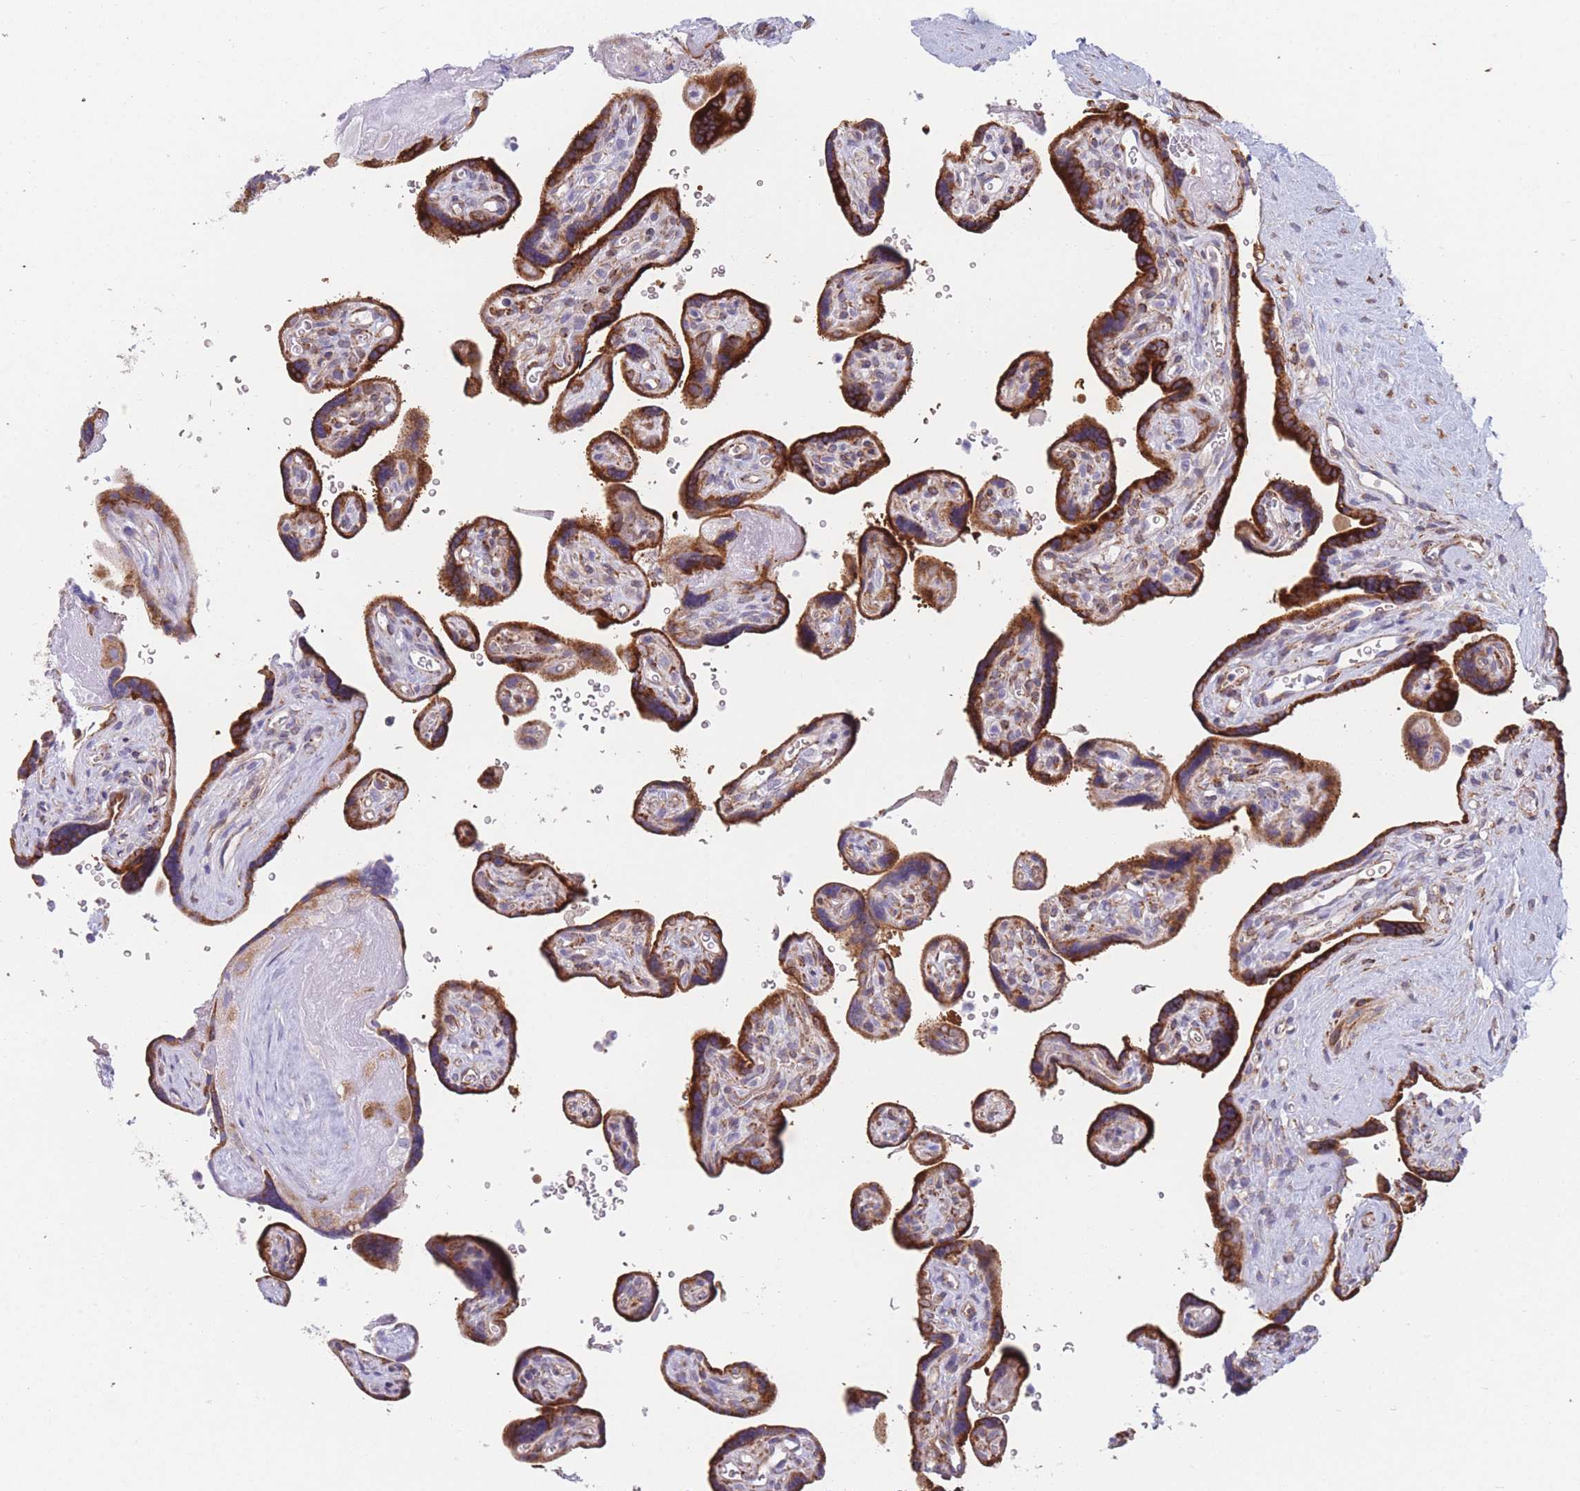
{"staining": {"intensity": "moderate", "quantity": ">75%", "location": "cytoplasmic/membranous"}, "tissue": "placenta", "cell_type": "Decidual cells", "image_type": "normal", "snomed": [{"axis": "morphology", "description": "Normal tissue, NOS"}, {"axis": "topography", "description": "Placenta"}], "caption": "DAB (3,3'-diaminobenzidine) immunohistochemical staining of normal human placenta demonstrates moderate cytoplasmic/membranous protein expression in about >75% of decidual cells.", "gene": "AK9", "patient": {"sex": "female", "age": 39}}